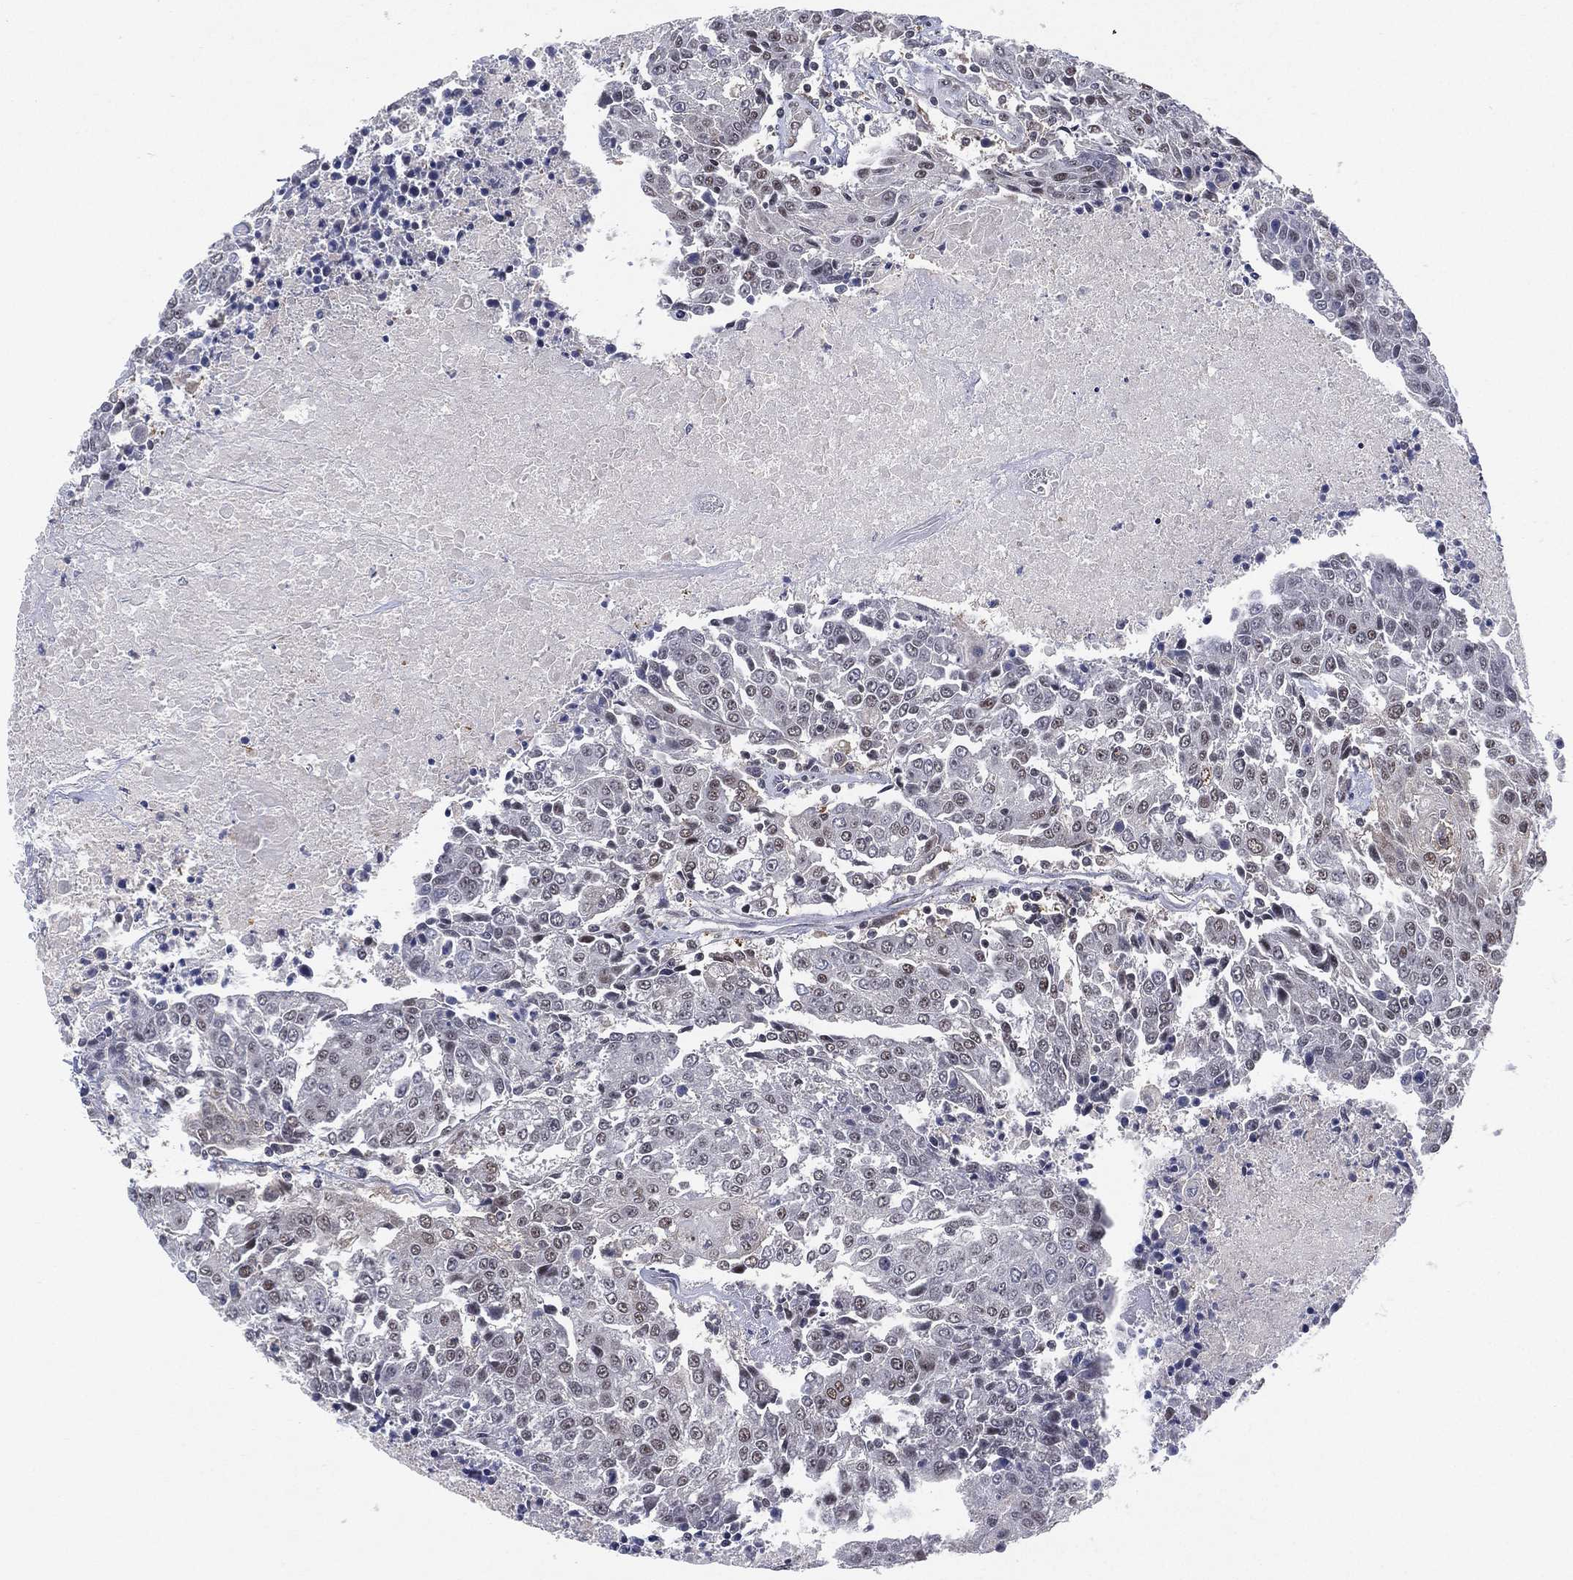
{"staining": {"intensity": "weak", "quantity": "<25%", "location": "nuclear"}, "tissue": "urothelial cancer", "cell_type": "Tumor cells", "image_type": "cancer", "snomed": [{"axis": "morphology", "description": "Urothelial carcinoma, High grade"}, {"axis": "topography", "description": "Urinary bladder"}], "caption": "Histopathology image shows no protein staining in tumor cells of urothelial cancer tissue. (Stains: DAB (3,3'-diaminobenzidine) immunohistochemistry (IHC) with hematoxylin counter stain, Microscopy: brightfield microscopy at high magnification).", "gene": "DGCR8", "patient": {"sex": "female", "age": 85}}